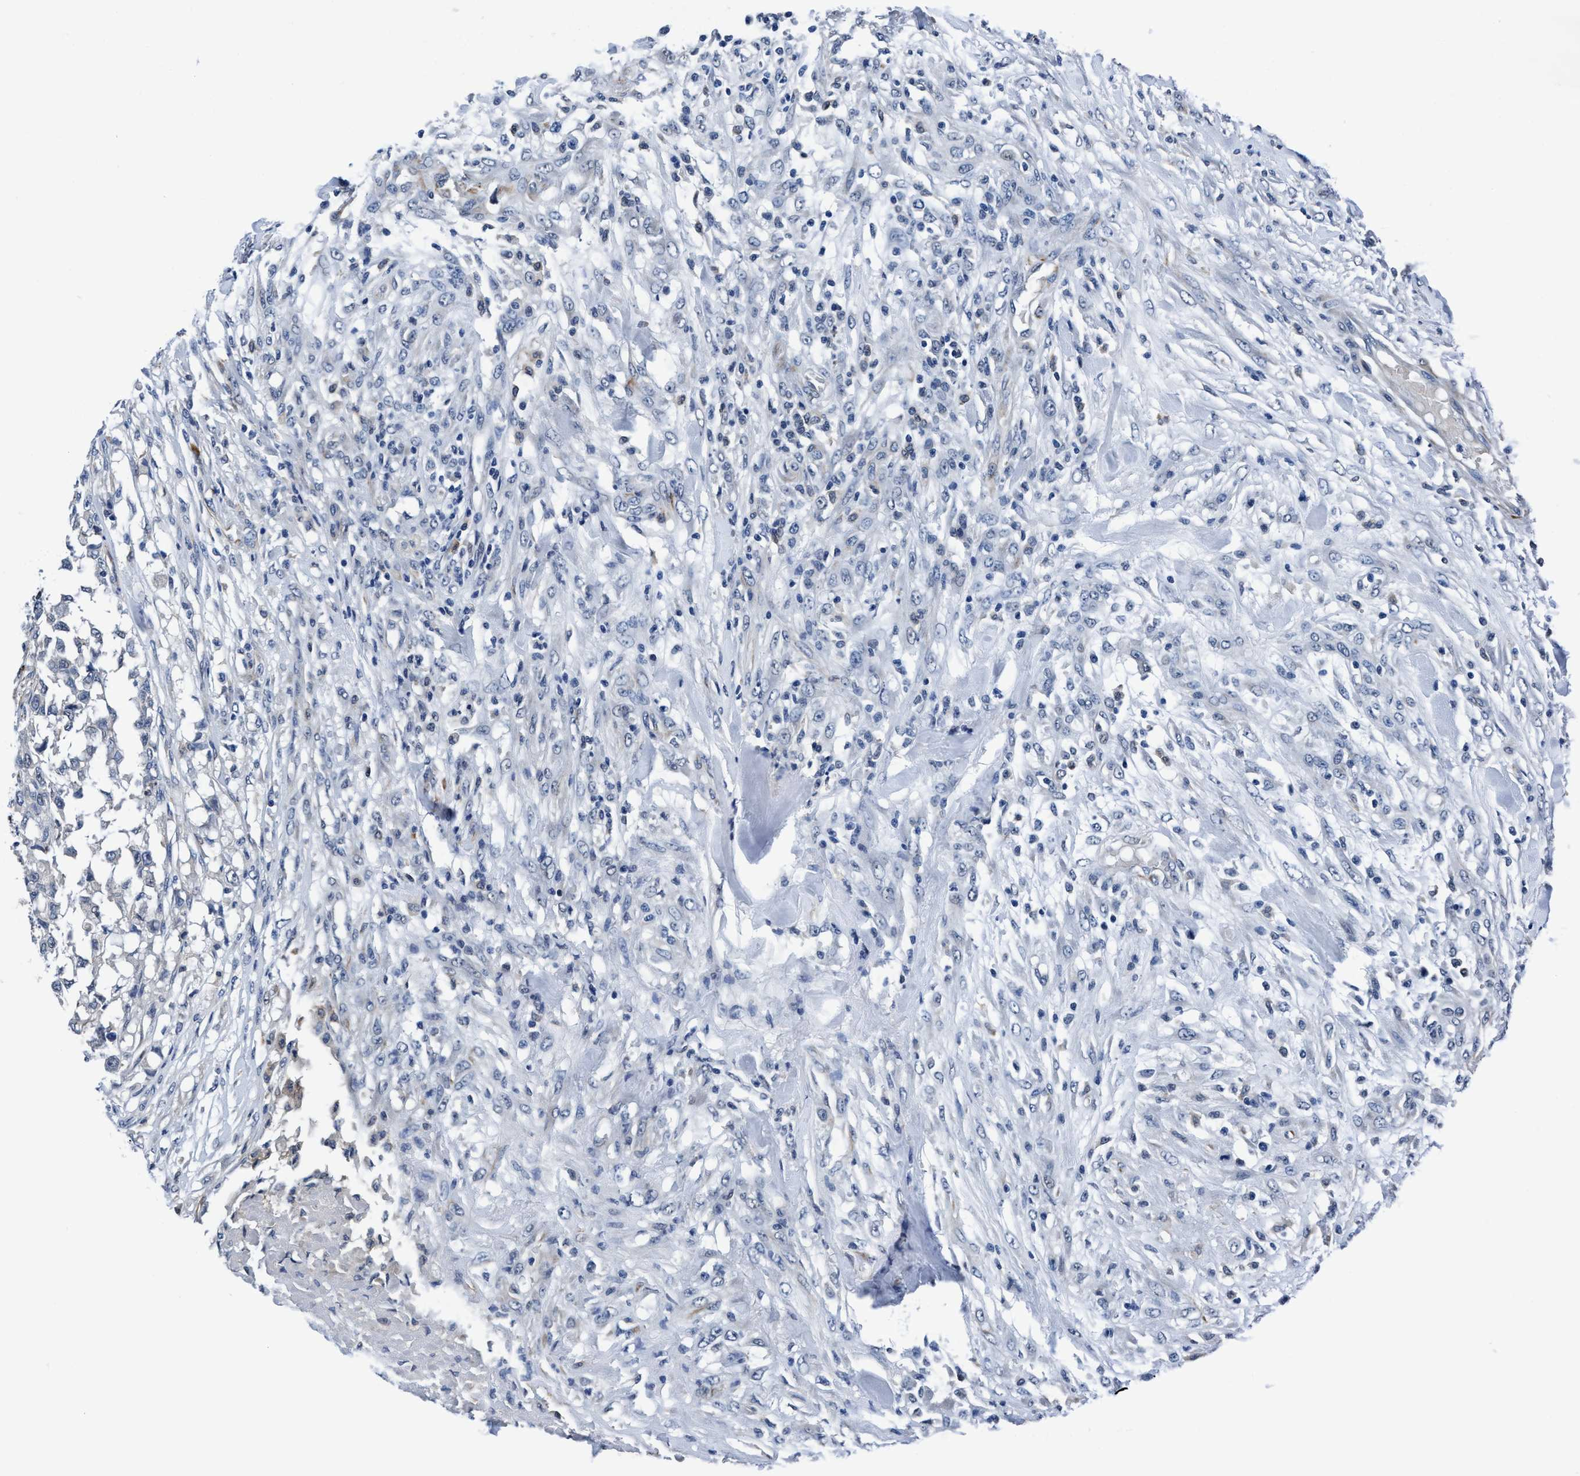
{"staining": {"intensity": "negative", "quantity": "none", "location": "none"}, "tissue": "testis cancer", "cell_type": "Tumor cells", "image_type": "cancer", "snomed": [{"axis": "morphology", "description": "Seminoma, NOS"}, {"axis": "topography", "description": "Testis"}], "caption": "Tumor cells show no significant protein expression in testis cancer (seminoma).", "gene": "TMEM94", "patient": {"sex": "male", "age": 59}}